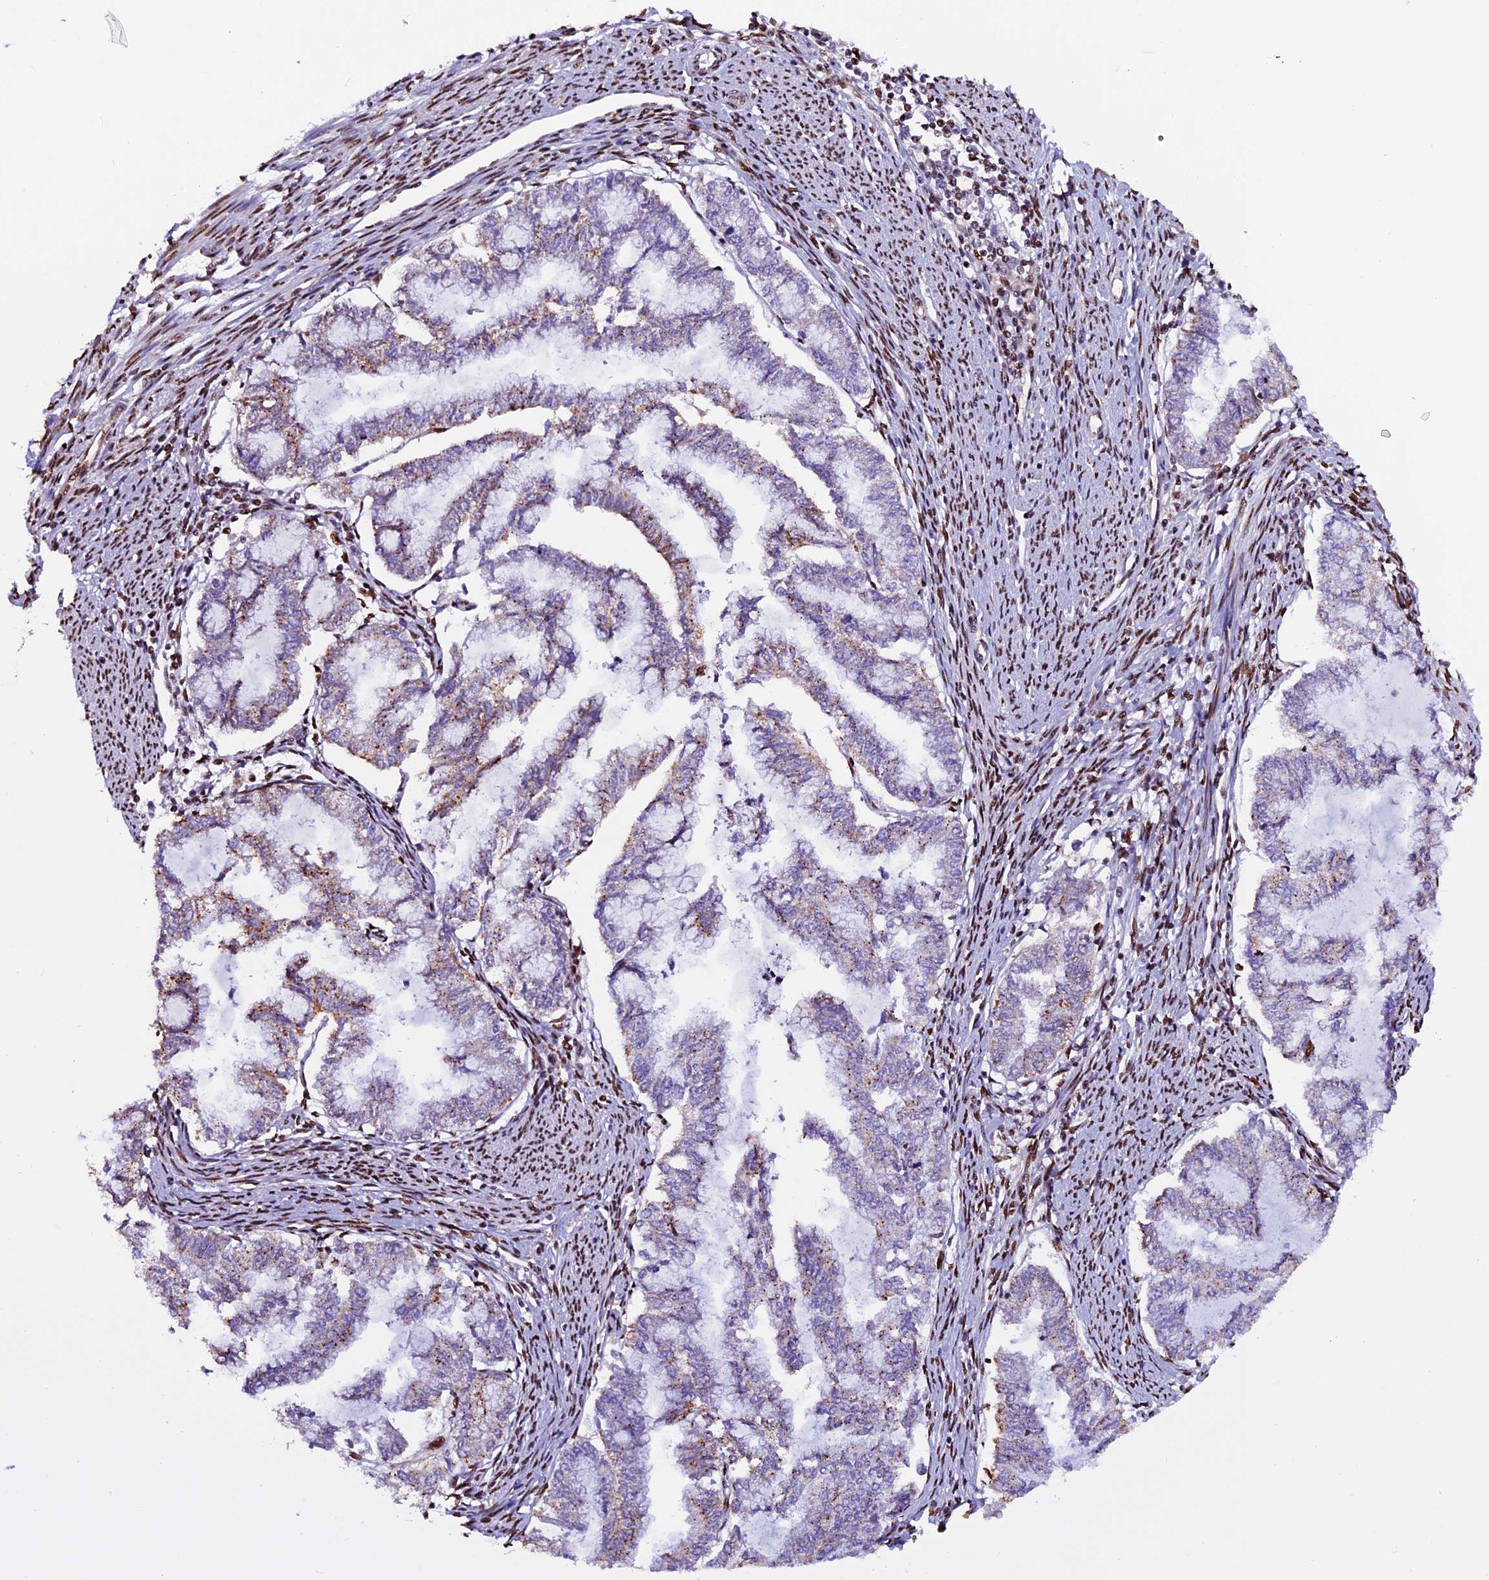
{"staining": {"intensity": "moderate", "quantity": "<25%", "location": "cytoplasmic/membranous"}, "tissue": "endometrial cancer", "cell_type": "Tumor cells", "image_type": "cancer", "snomed": [{"axis": "morphology", "description": "Adenocarcinoma, NOS"}, {"axis": "topography", "description": "Endometrium"}], "caption": "Moderate cytoplasmic/membranous staining is identified in about <25% of tumor cells in endometrial adenocarcinoma.", "gene": "RINL", "patient": {"sex": "female", "age": 79}}